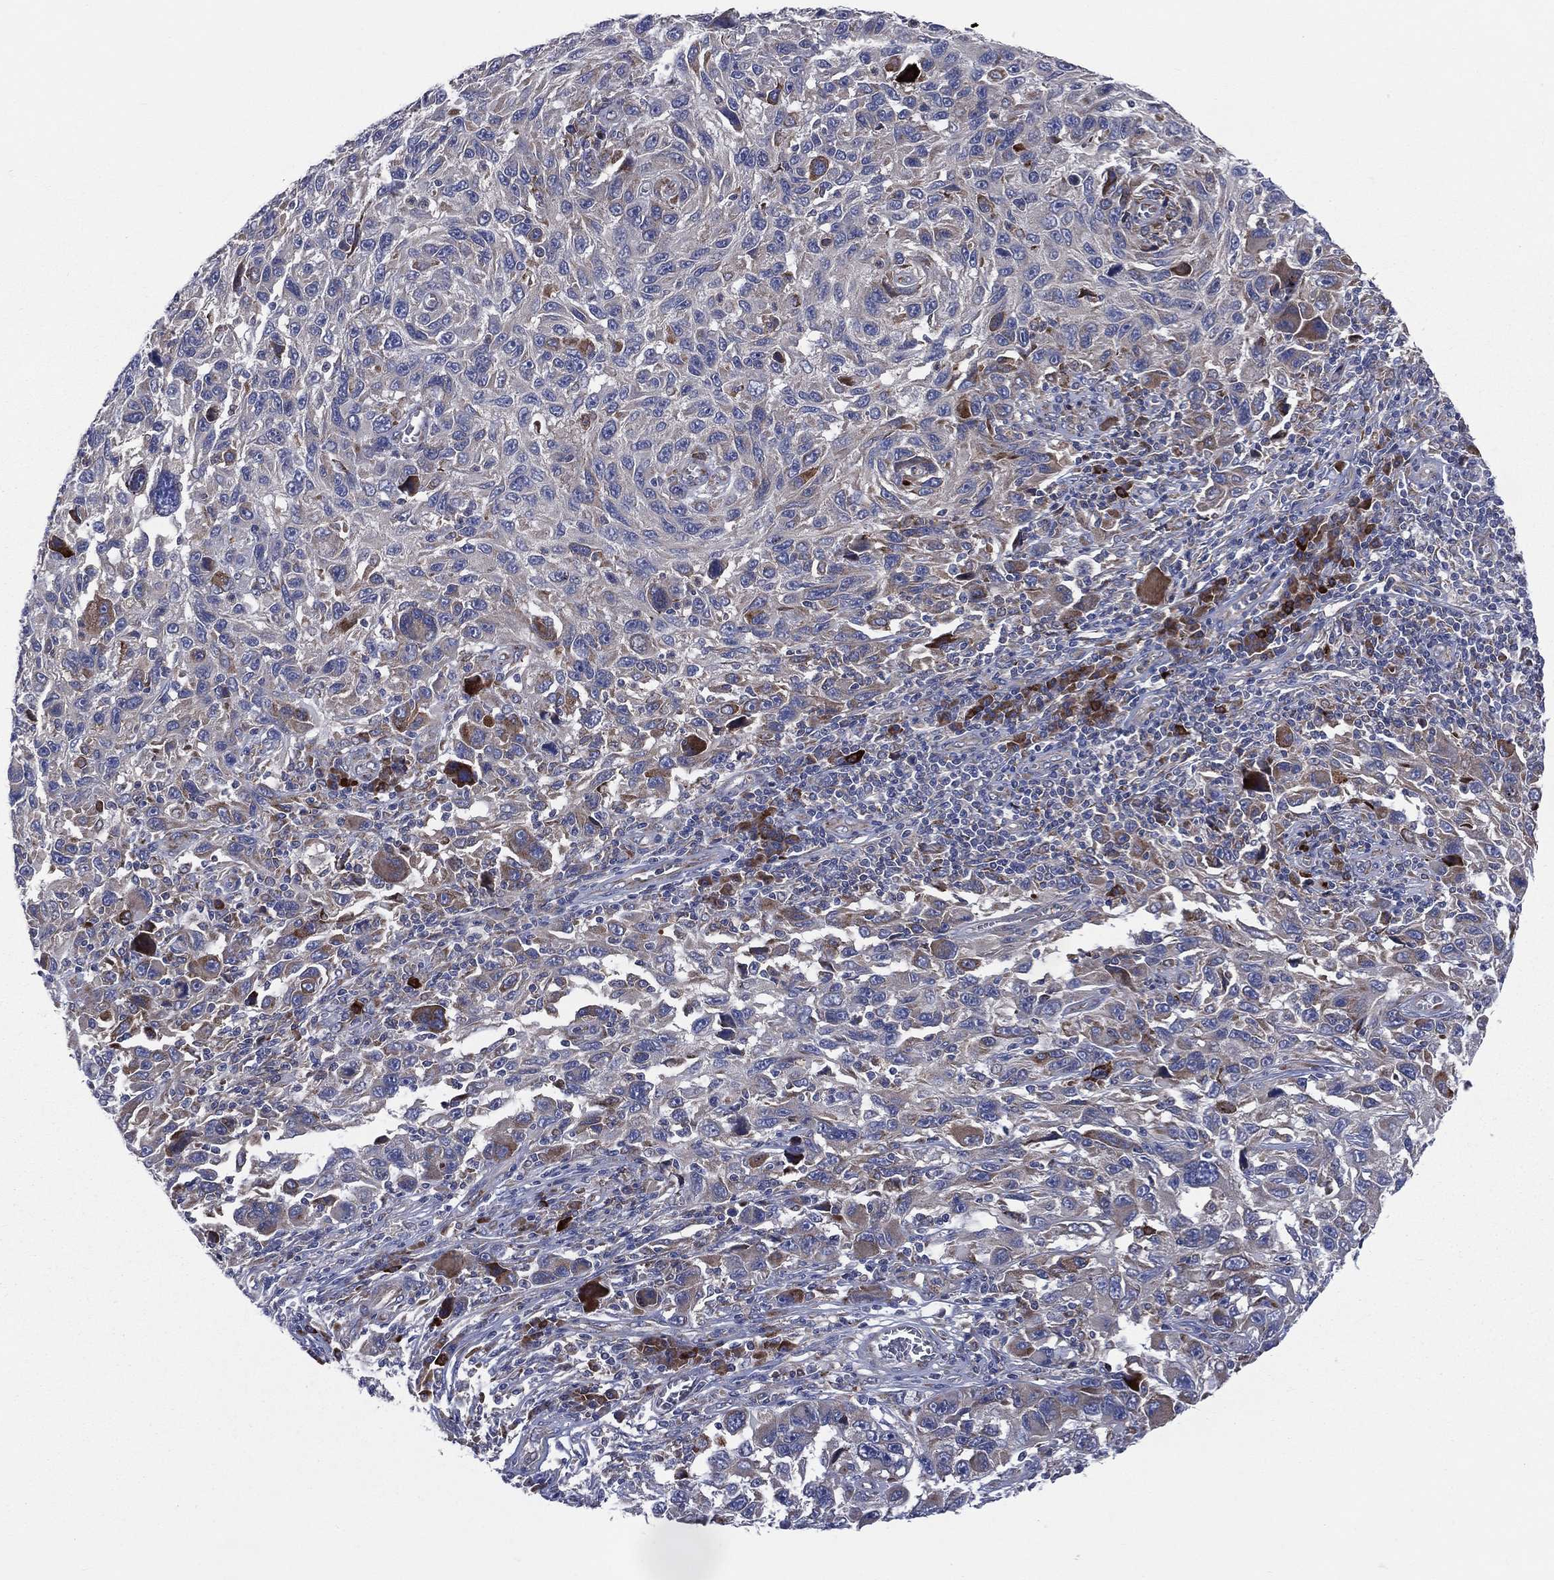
{"staining": {"intensity": "moderate", "quantity": "<25%", "location": "cytoplasmic/membranous"}, "tissue": "melanoma", "cell_type": "Tumor cells", "image_type": "cancer", "snomed": [{"axis": "morphology", "description": "Malignant melanoma, NOS"}, {"axis": "topography", "description": "Skin"}], "caption": "Tumor cells display low levels of moderate cytoplasmic/membranous expression in about <25% of cells in human malignant melanoma.", "gene": "CCDC159", "patient": {"sex": "male", "age": 53}}